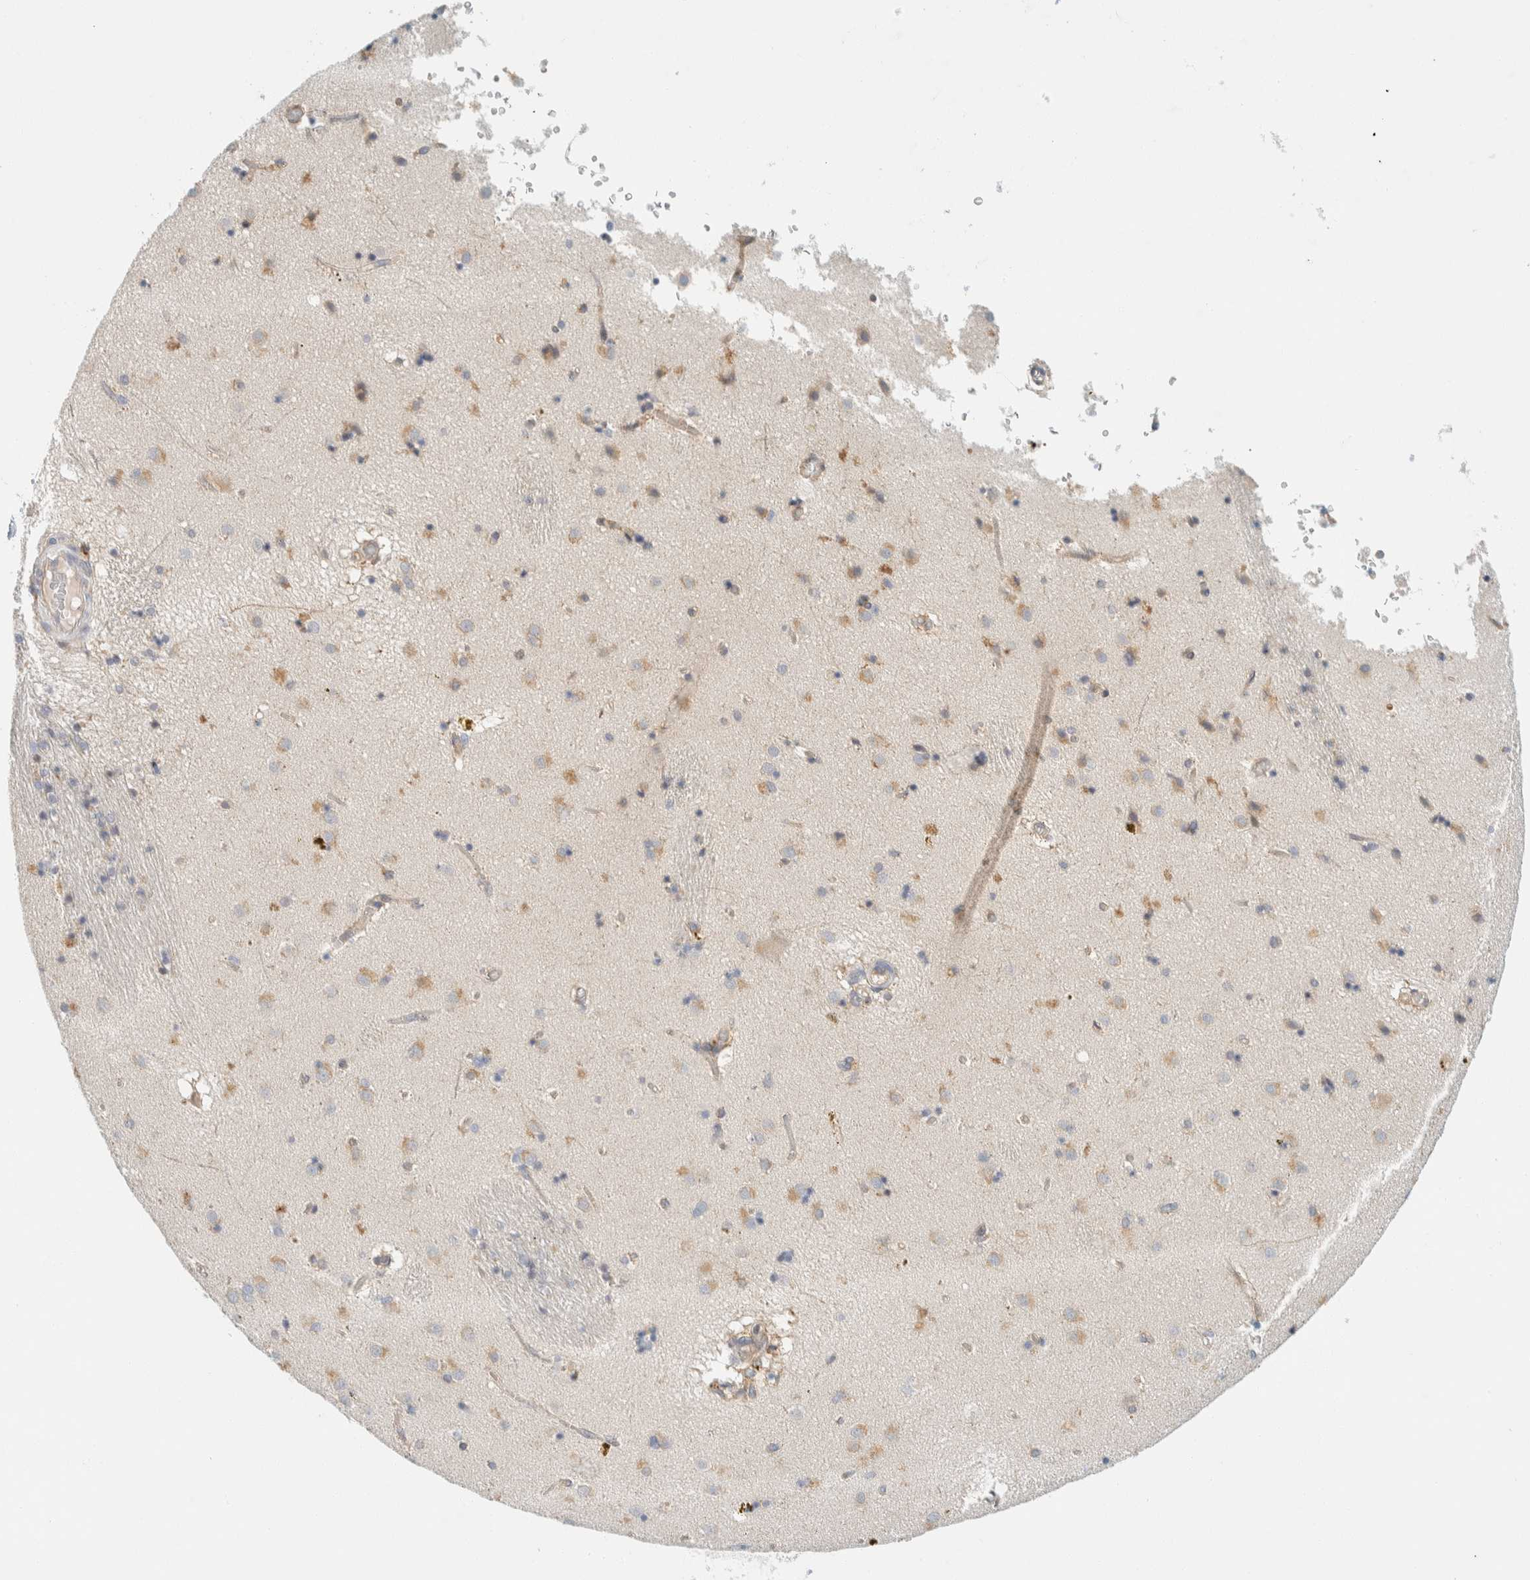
{"staining": {"intensity": "weak", "quantity": "<25%", "location": "cytoplasmic/membranous"}, "tissue": "caudate", "cell_type": "Glial cells", "image_type": "normal", "snomed": [{"axis": "morphology", "description": "Normal tissue, NOS"}, {"axis": "topography", "description": "Lateral ventricle wall"}], "caption": "This is an immunohistochemistry (IHC) photomicrograph of benign caudate. There is no positivity in glial cells.", "gene": "SUMF2", "patient": {"sex": "male", "age": 70}}